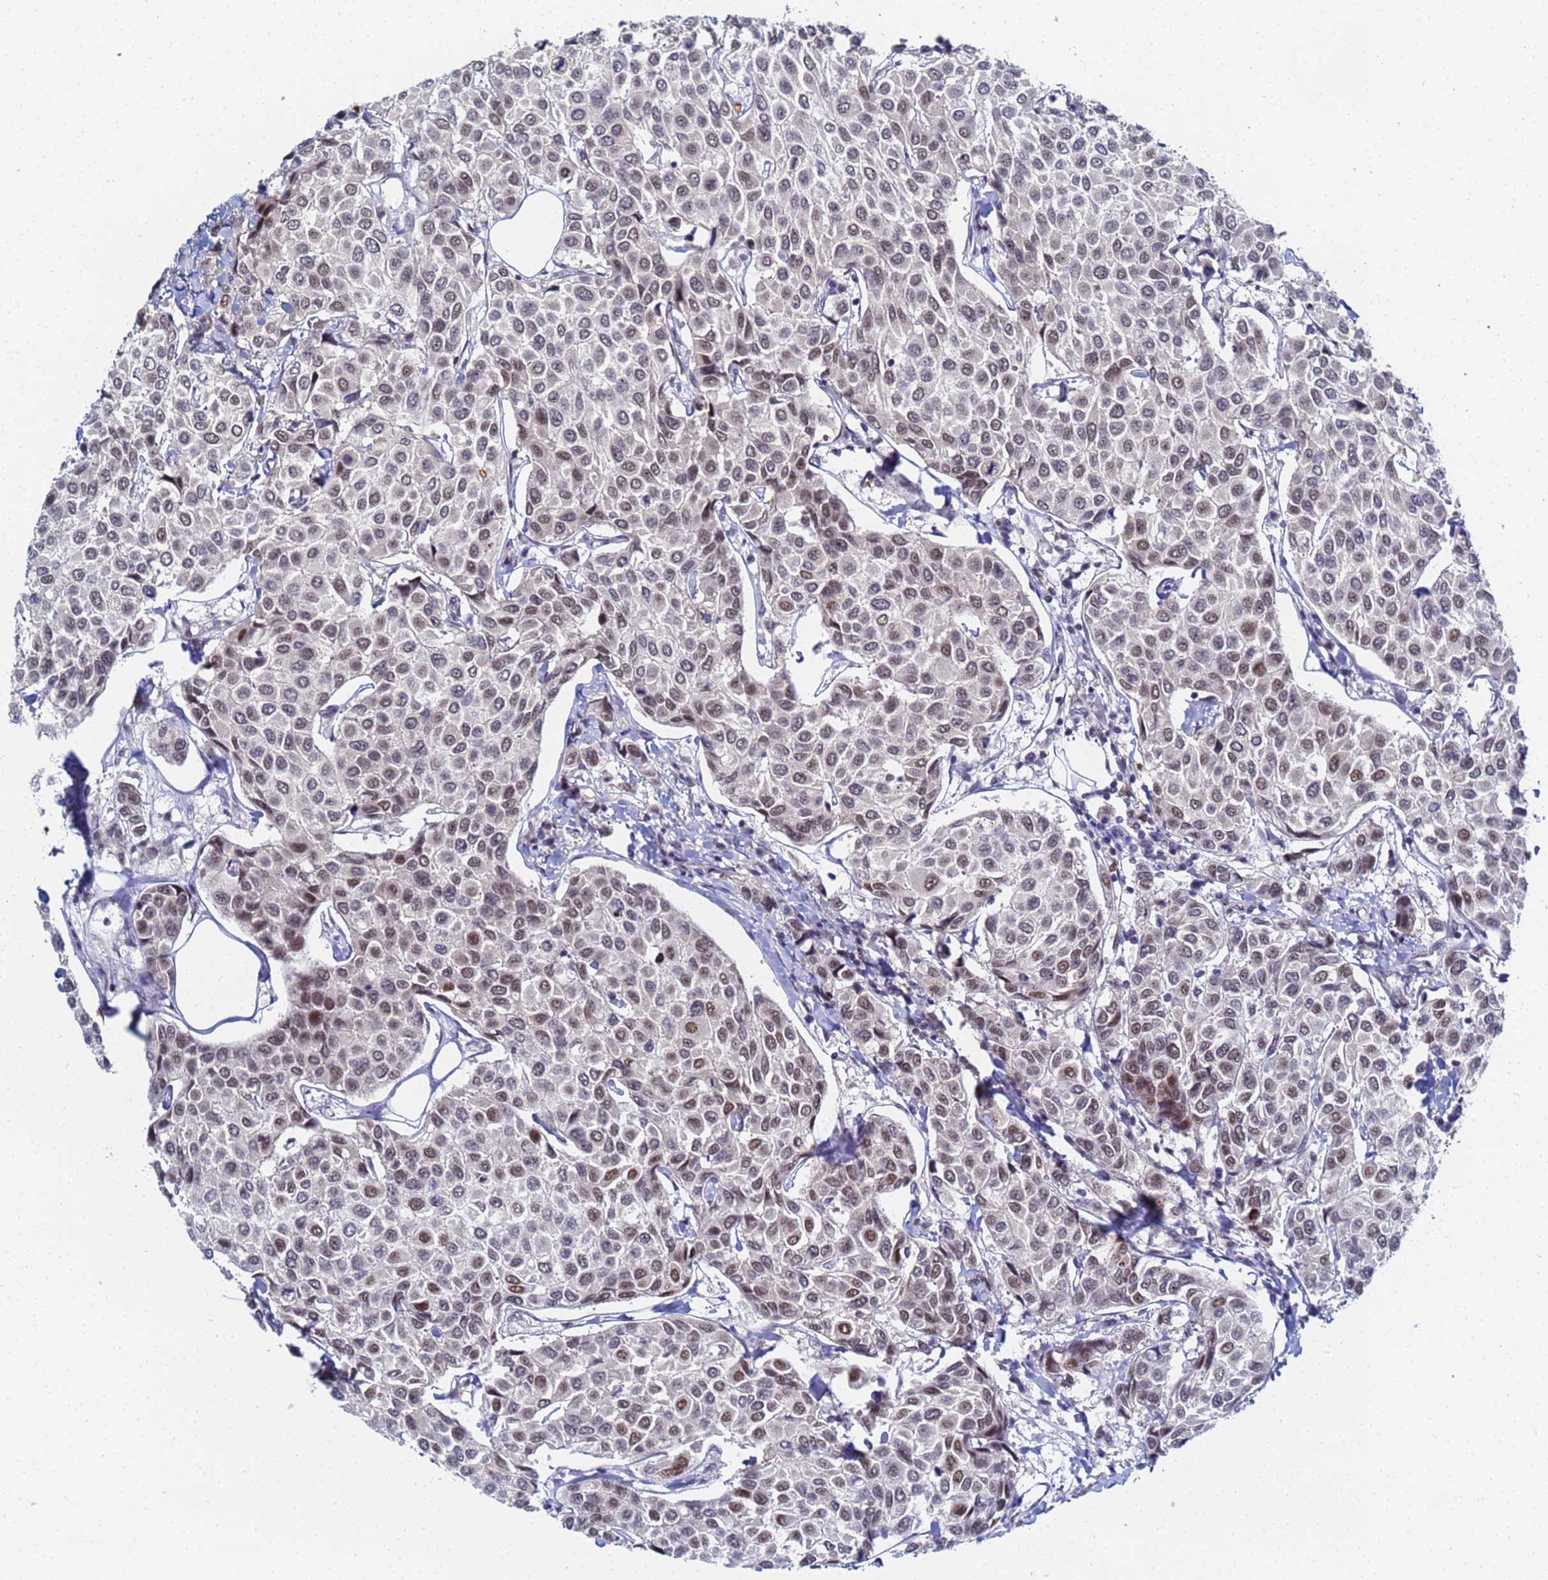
{"staining": {"intensity": "moderate", "quantity": ">75%", "location": "nuclear"}, "tissue": "breast cancer", "cell_type": "Tumor cells", "image_type": "cancer", "snomed": [{"axis": "morphology", "description": "Duct carcinoma"}, {"axis": "topography", "description": "Breast"}], "caption": "Breast cancer stained with a protein marker reveals moderate staining in tumor cells.", "gene": "MTCL1", "patient": {"sex": "female", "age": 55}}